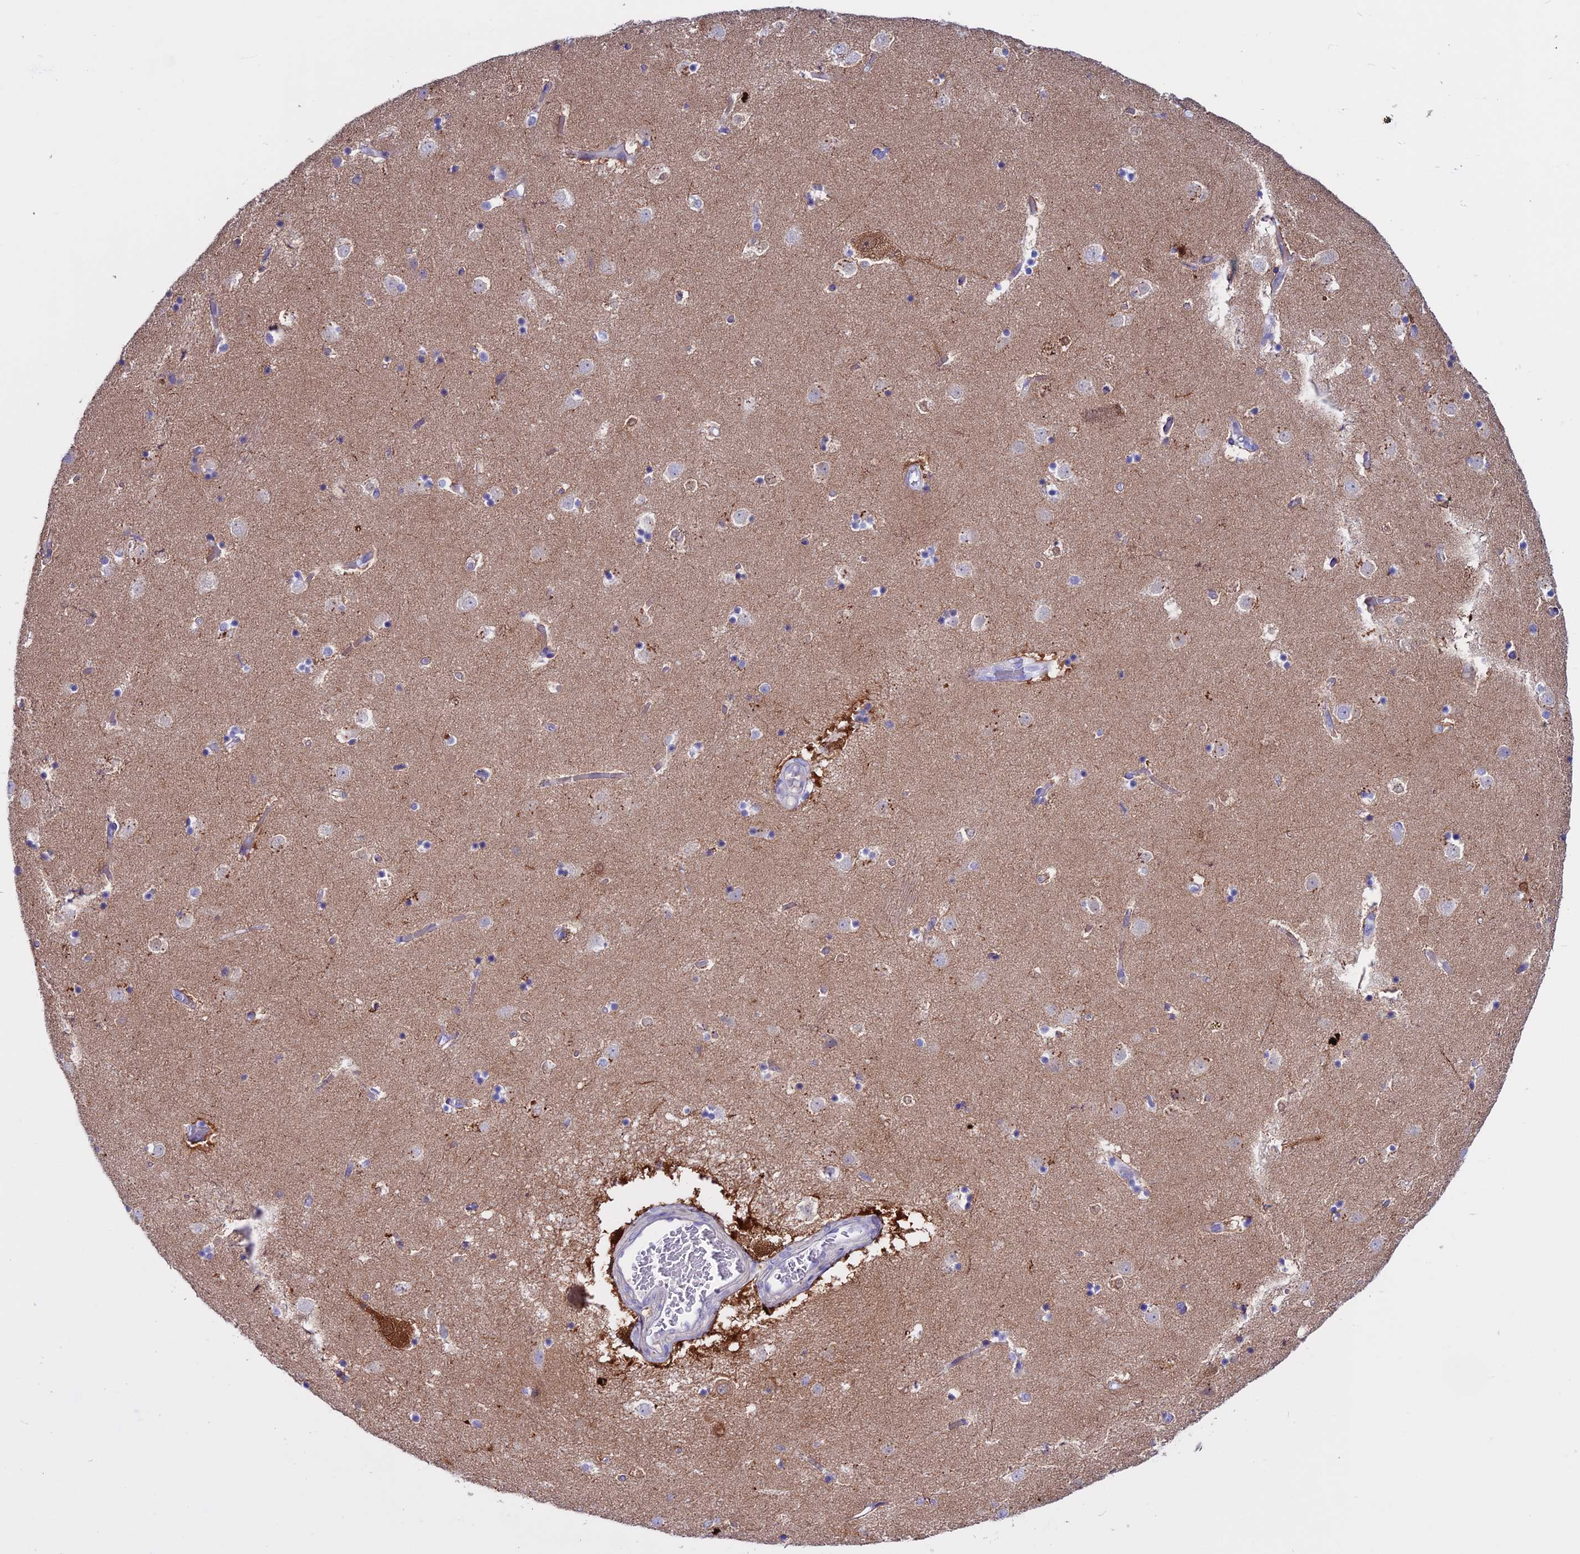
{"staining": {"intensity": "moderate", "quantity": "<25%", "location": "cytoplasmic/membranous,nuclear"}, "tissue": "caudate", "cell_type": "Glial cells", "image_type": "normal", "snomed": [{"axis": "morphology", "description": "Normal tissue, NOS"}, {"axis": "topography", "description": "Lateral ventricle wall"}], "caption": "Immunohistochemical staining of unremarkable human caudate reveals moderate cytoplasmic/membranous,nuclear protein expression in approximately <25% of glial cells.", "gene": "CLEC2L", "patient": {"sex": "female", "age": 52}}